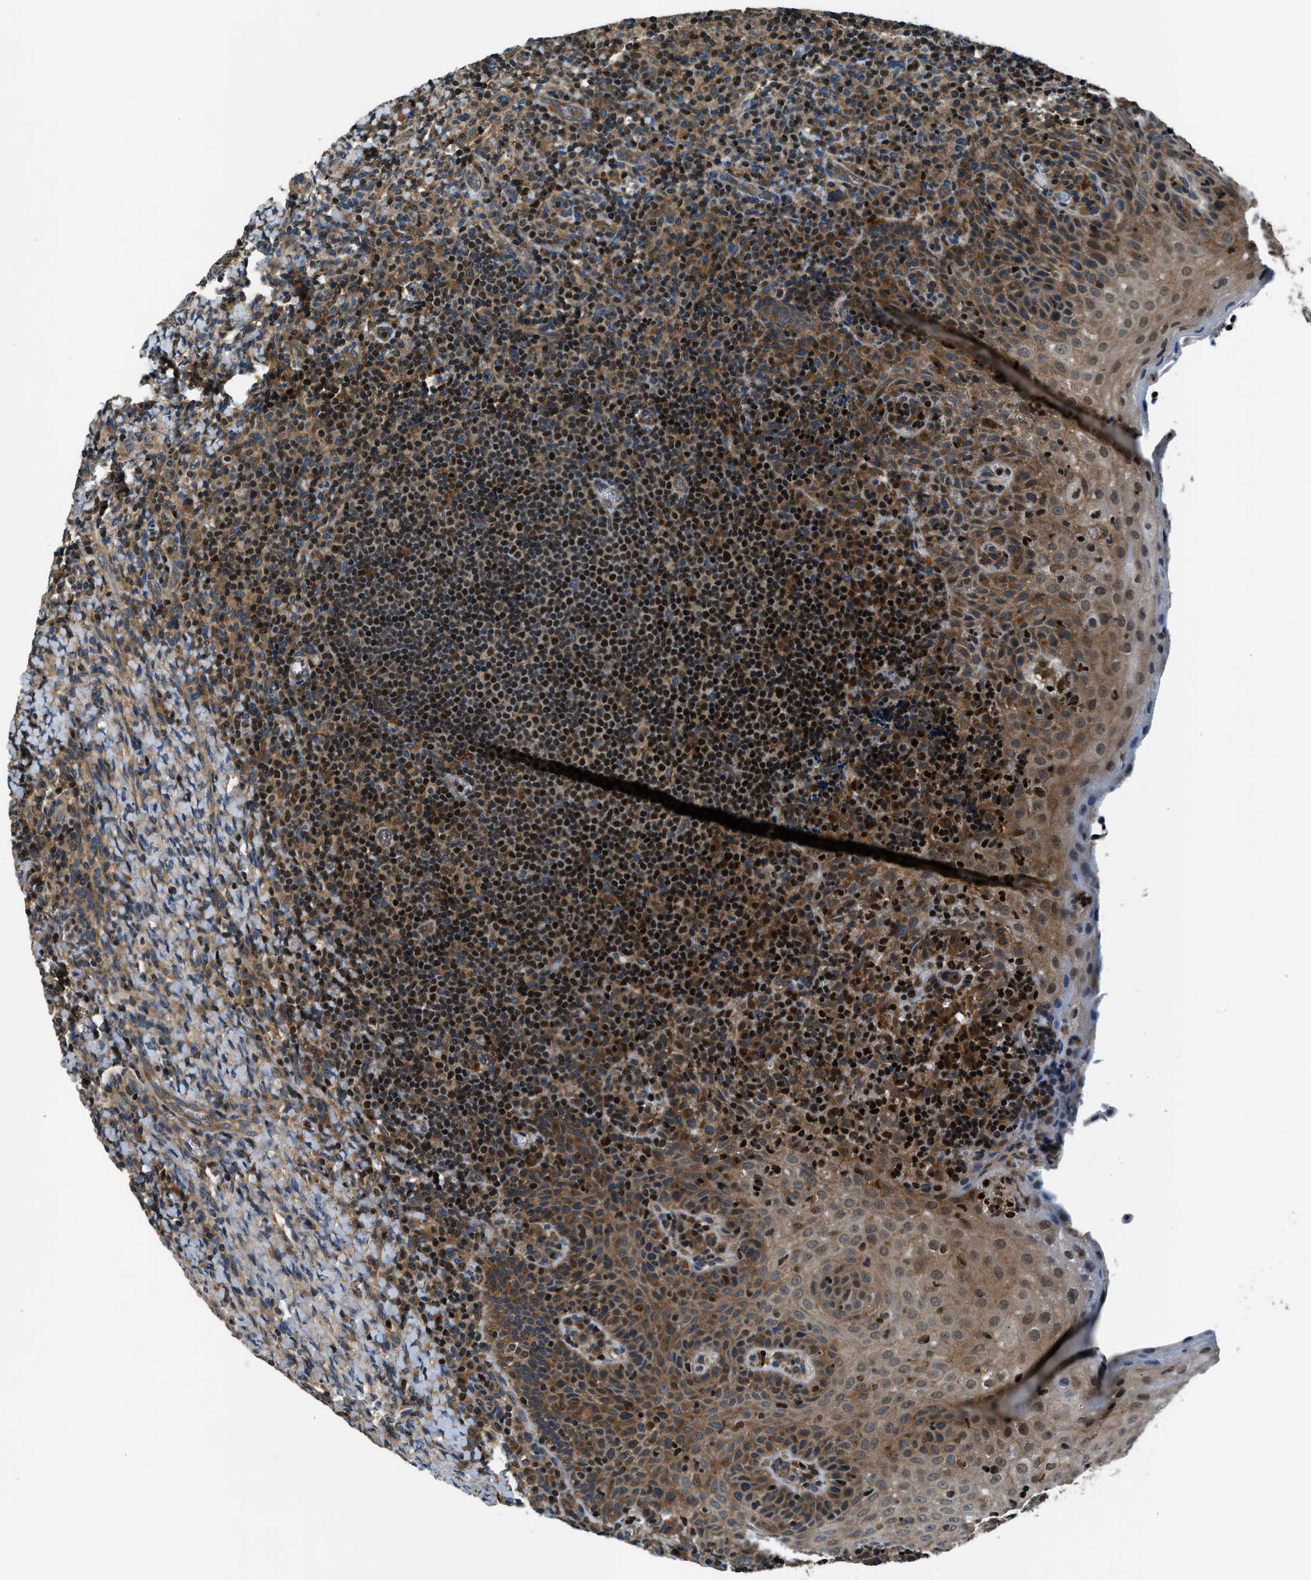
{"staining": {"intensity": "moderate", "quantity": "25%-75%", "location": "cytoplasmic/membranous,nuclear"}, "tissue": "tonsil", "cell_type": "Germinal center cells", "image_type": "normal", "snomed": [{"axis": "morphology", "description": "Normal tissue, NOS"}, {"axis": "topography", "description": "Tonsil"}], "caption": "This is a photomicrograph of IHC staining of benign tonsil, which shows moderate positivity in the cytoplasmic/membranous,nuclear of germinal center cells.", "gene": "ARHGEF11", "patient": {"sex": "male", "age": 37}}